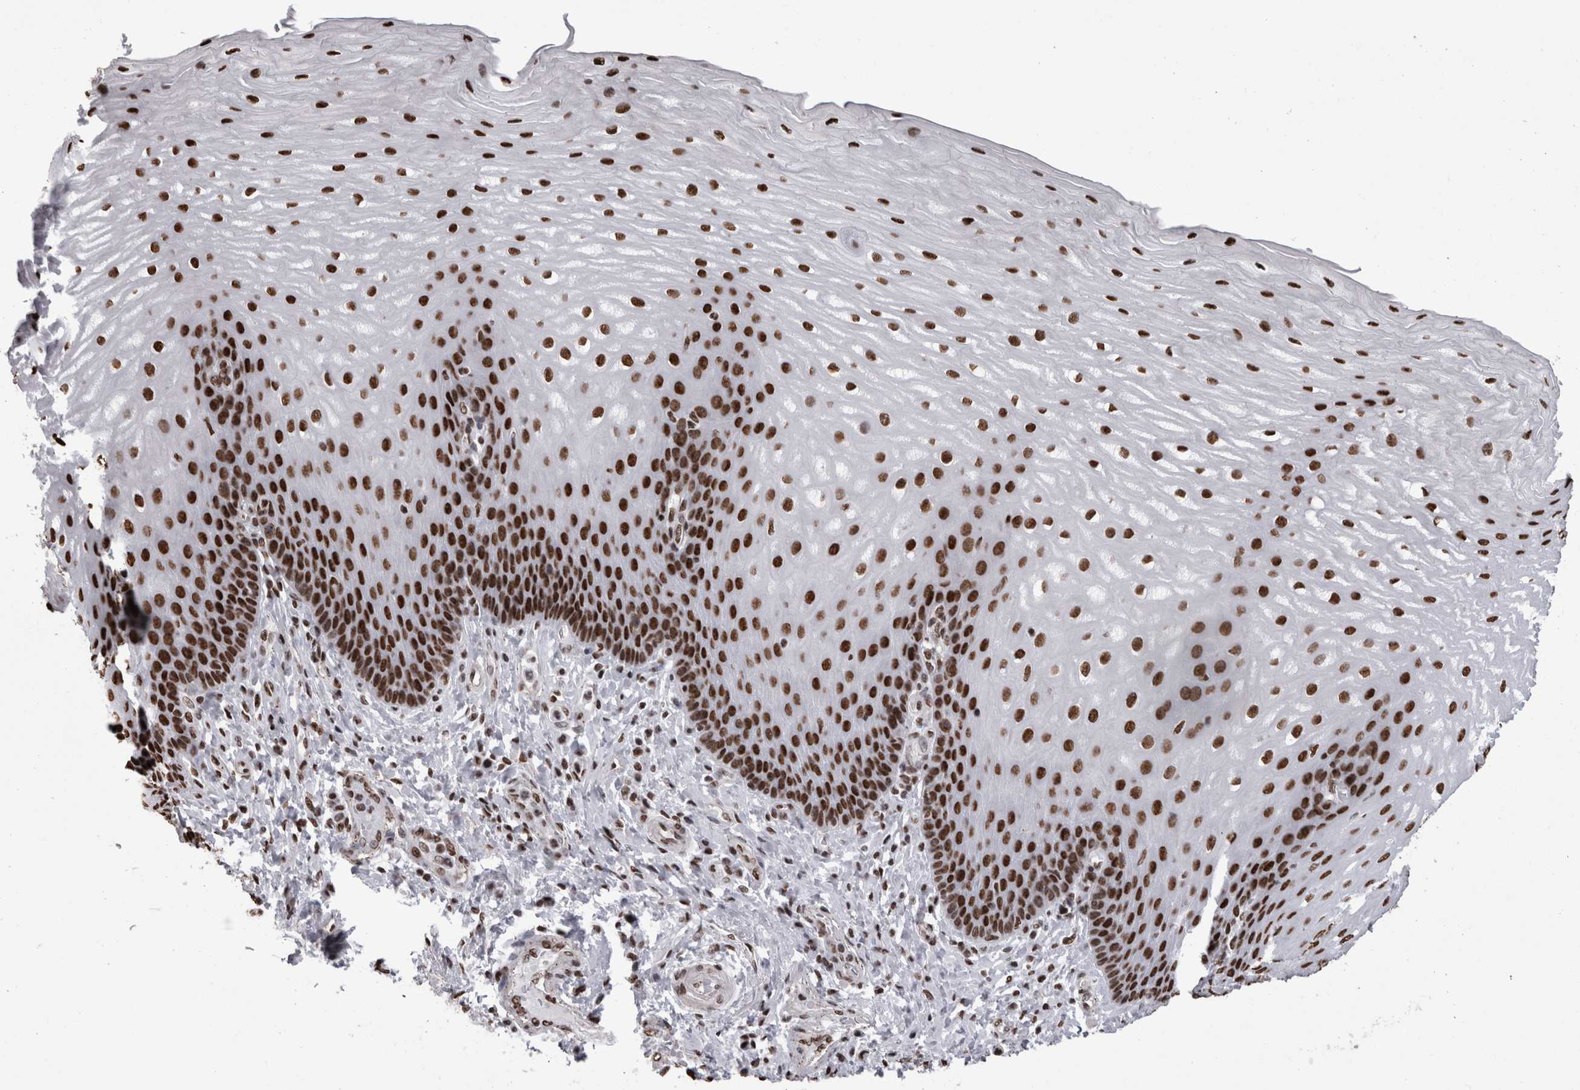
{"staining": {"intensity": "strong", "quantity": ">75%", "location": "nuclear"}, "tissue": "esophagus", "cell_type": "Squamous epithelial cells", "image_type": "normal", "snomed": [{"axis": "morphology", "description": "Normal tissue, NOS"}, {"axis": "topography", "description": "Esophagus"}], "caption": "Strong nuclear protein staining is seen in approximately >75% of squamous epithelial cells in esophagus.", "gene": "HNRNPM", "patient": {"sex": "male", "age": 54}}